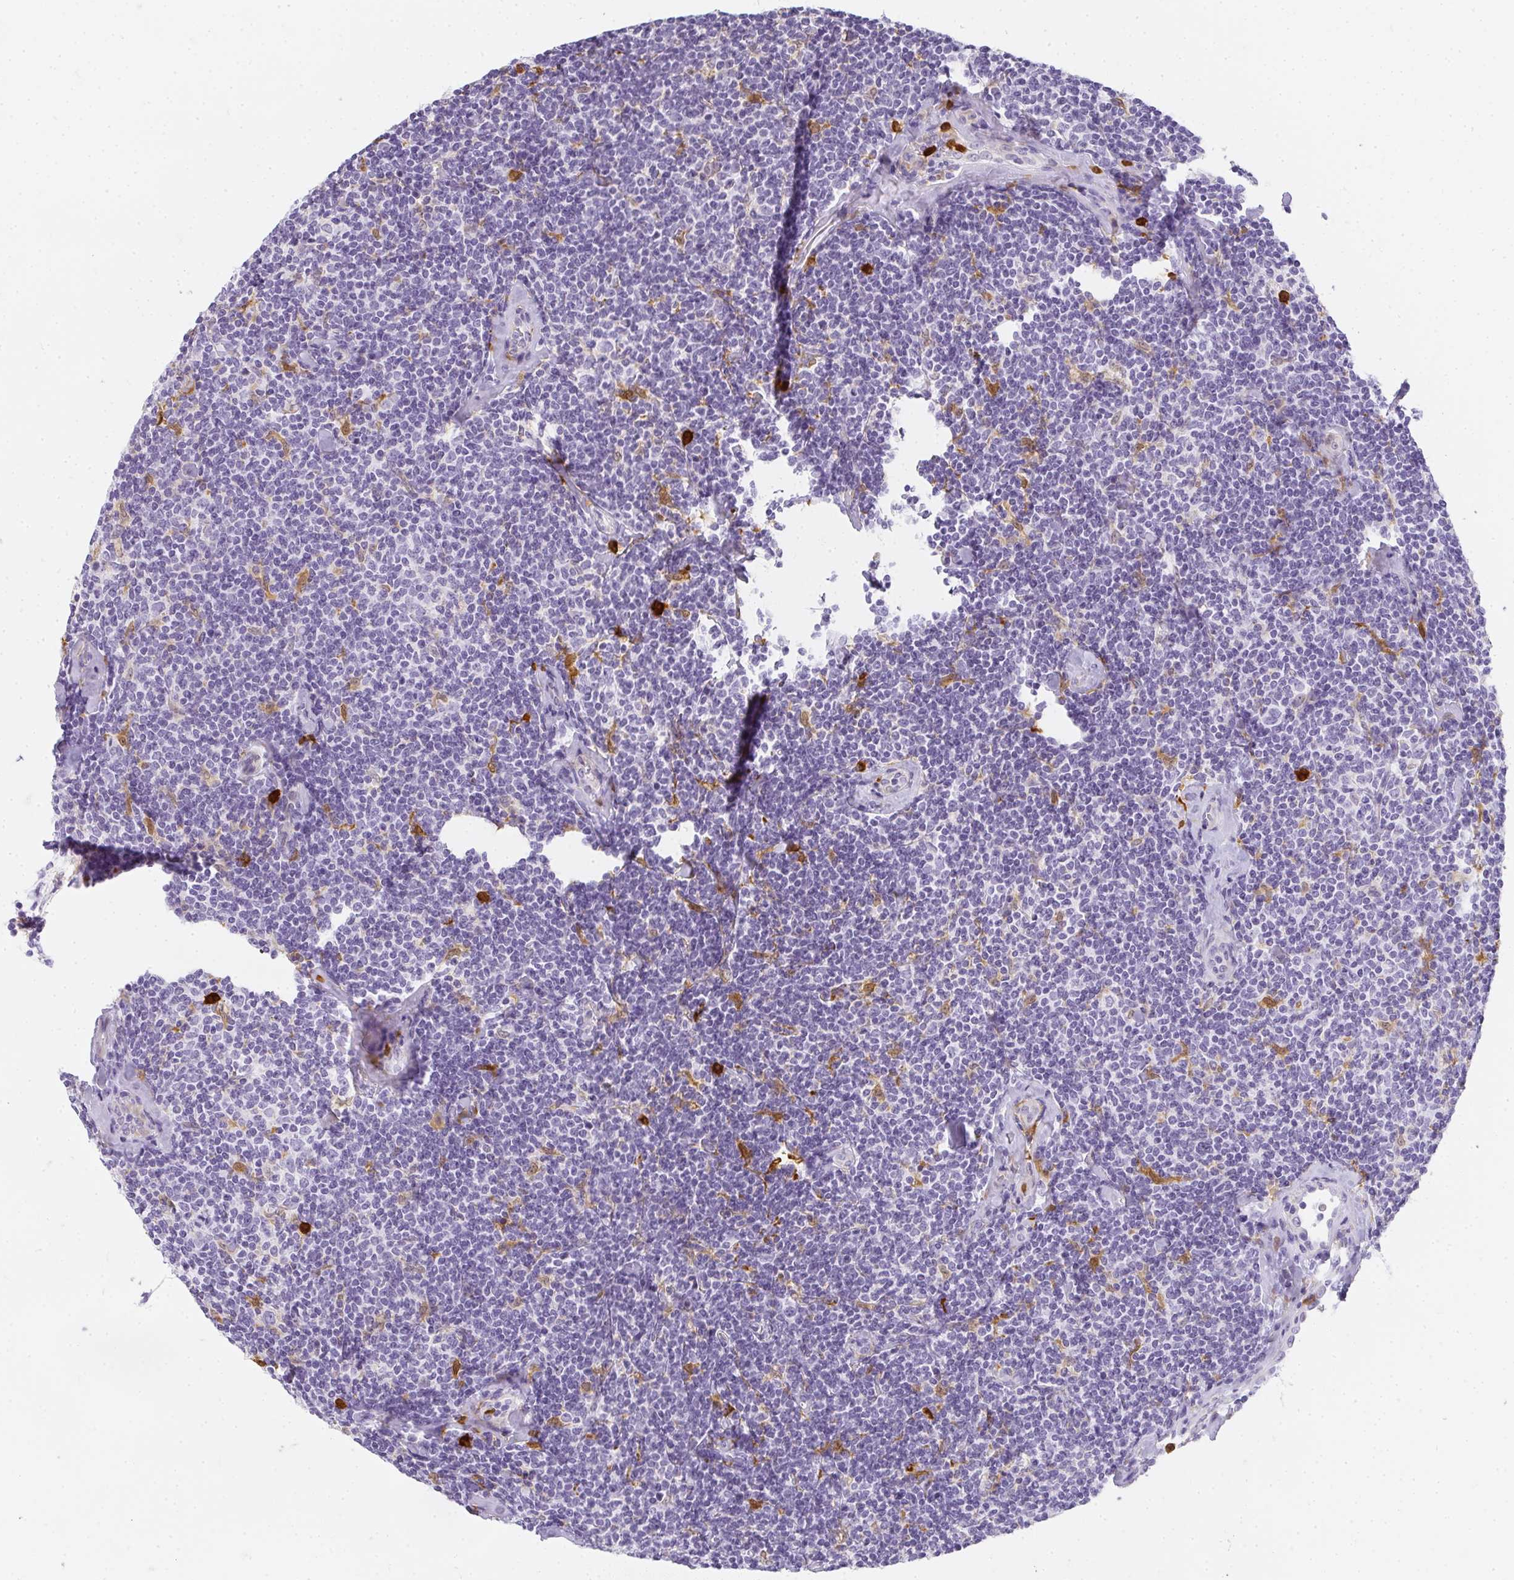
{"staining": {"intensity": "negative", "quantity": "none", "location": "none"}, "tissue": "lymphoma", "cell_type": "Tumor cells", "image_type": "cancer", "snomed": [{"axis": "morphology", "description": "Malignant lymphoma, non-Hodgkin's type, Low grade"}, {"axis": "topography", "description": "Lymph node"}], "caption": "The micrograph exhibits no significant expression in tumor cells of low-grade malignant lymphoma, non-Hodgkin's type.", "gene": "HK3", "patient": {"sex": "female", "age": 56}}